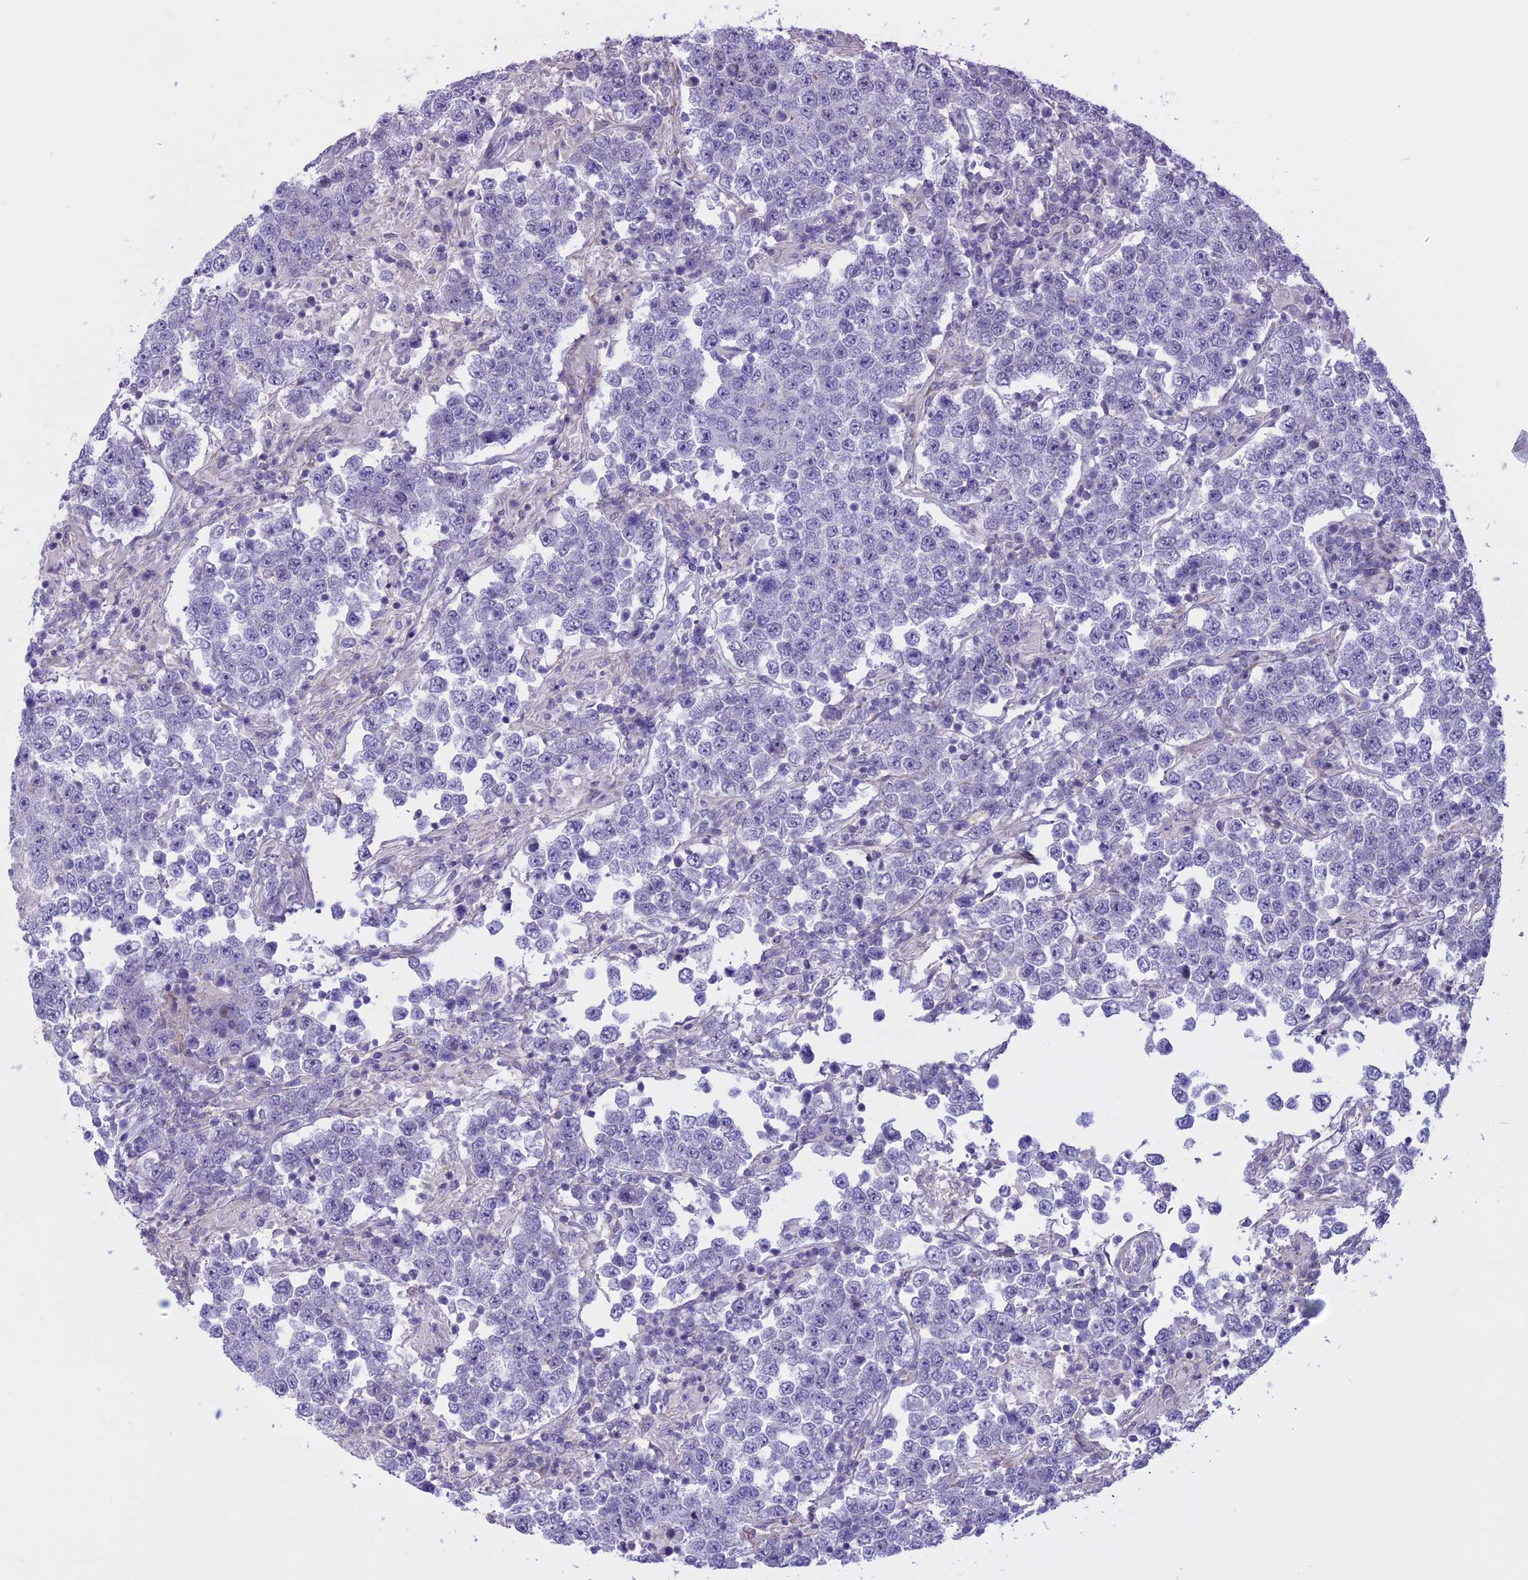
{"staining": {"intensity": "negative", "quantity": "none", "location": "none"}, "tissue": "testis cancer", "cell_type": "Tumor cells", "image_type": "cancer", "snomed": [{"axis": "morphology", "description": "Normal tissue, NOS"}, {"axis": "morphology", "description": "Urothelial carcinoma, High grade"}, {"axis": "morphology", "description": "Seminoma, NOS"}, {"axis": "morphology", "description": "Carcinoma, Embryonal, NOS"}, {"axis": "topography", "description": "Urinary bladder"}, {"axis": "topography", "description": "Testis"}], "caption": "Tumor cells show no significant positivity in testis cancer.", "gene": "SPHKAP", "patient": {"sex": "male", "age": 41}}